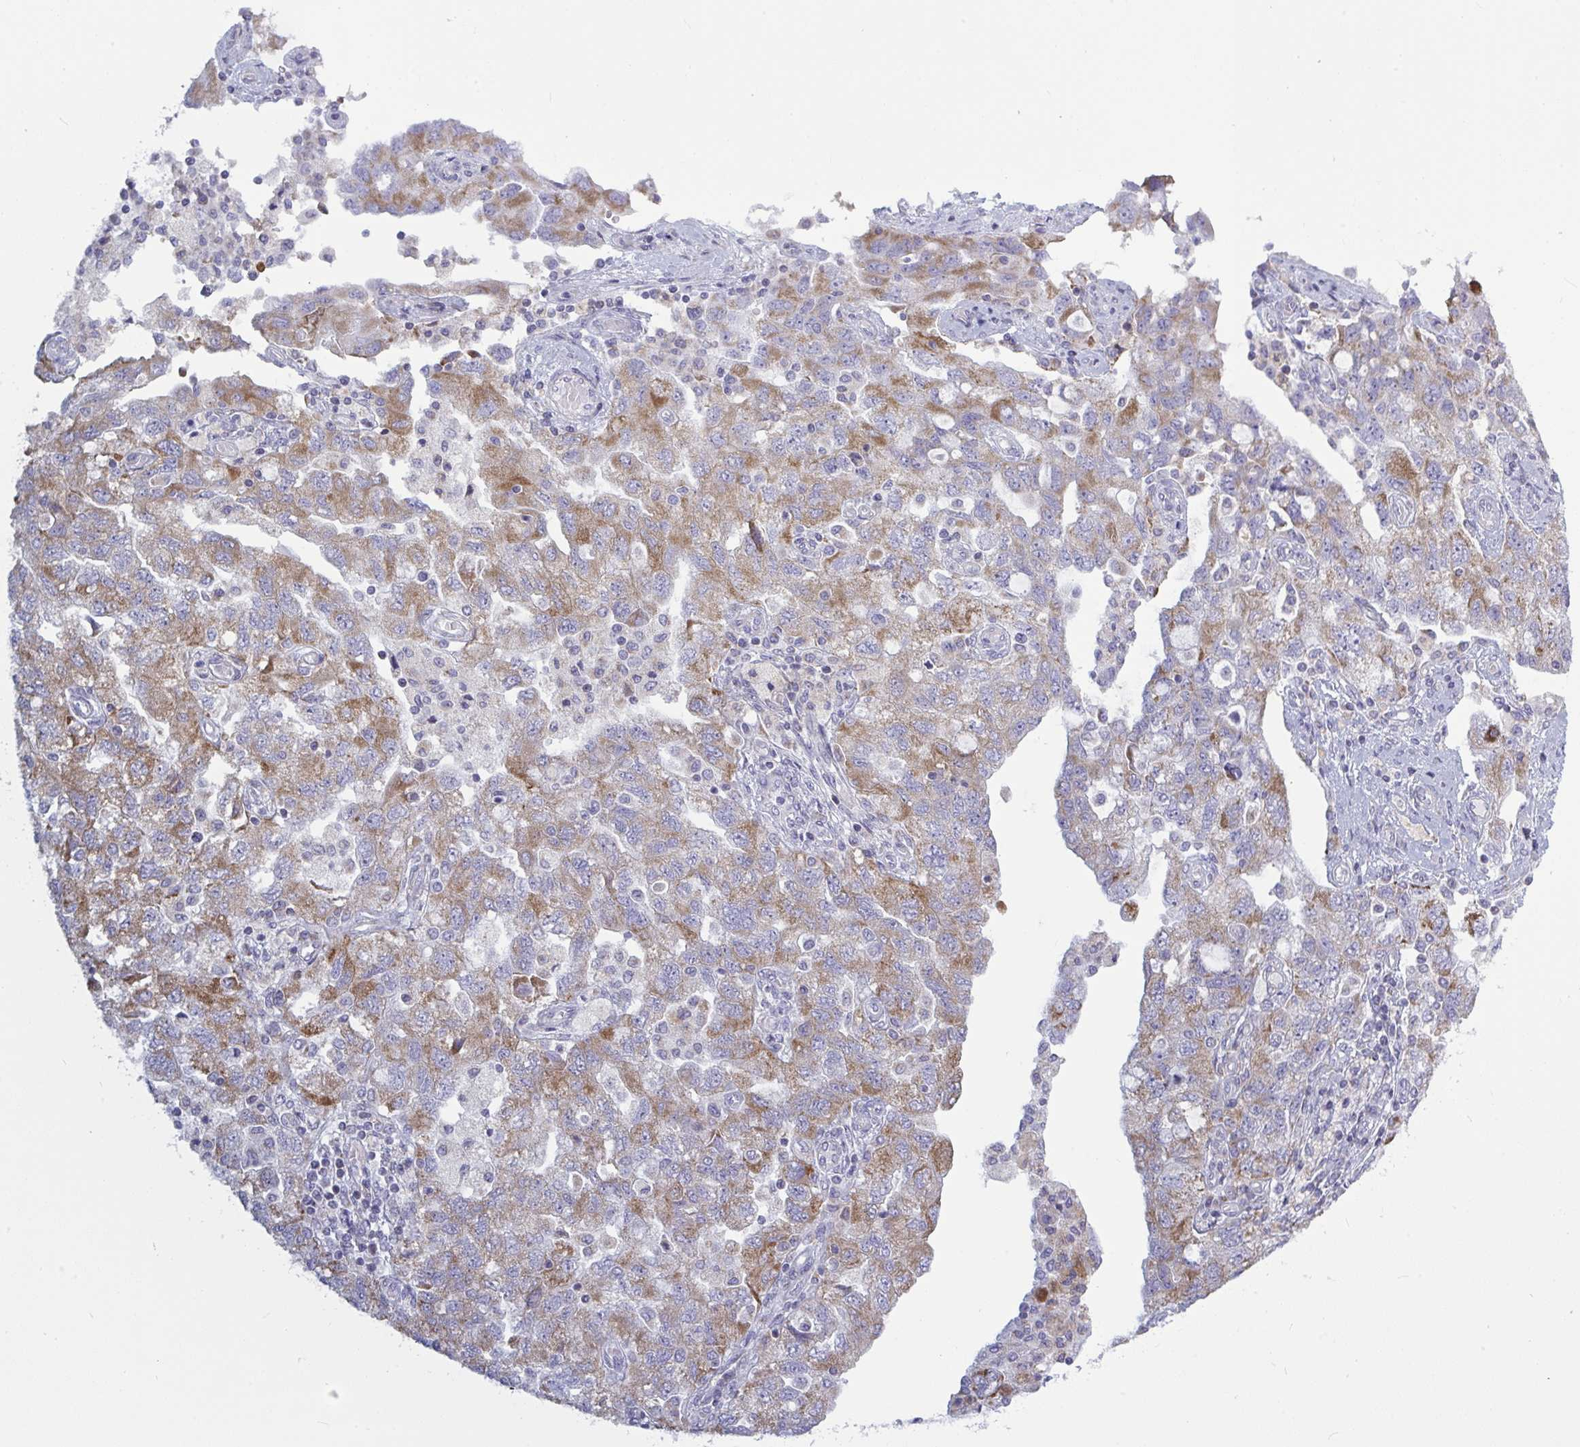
{"staining": {"intensity": "moderate", "quantity": "25%-75%", "location": "cytoplasmic/membranous"}, "tissue": "ovarian cancer", "cell_type": "Tumor cells", "image_type": "cancer", "snomed": [{"axis": "morphology", "description": "Carcinoma, NOS"}, {"axis": "morphology", "description": "Cystadenocarcinoma, serous, NOS"}, {"axis": "topography", "description": "Ovary"}], "caption": "IHC staining of serous cystadenocarcinoma (ovarian), which displays medium levels of moderate cytoplasmic/membranous expression in approximately 25%-75% of tumor cells indicating moderate cytoplasmic/membranous protein staining. The staining was performed using DAB (3,3'-diaminobenzidine) (brown) for protein detection and nuclei were counterstained in hematoxylin (blue).", "gene": "ATG9A", "patient": {"sex": "female", "age": 69}}